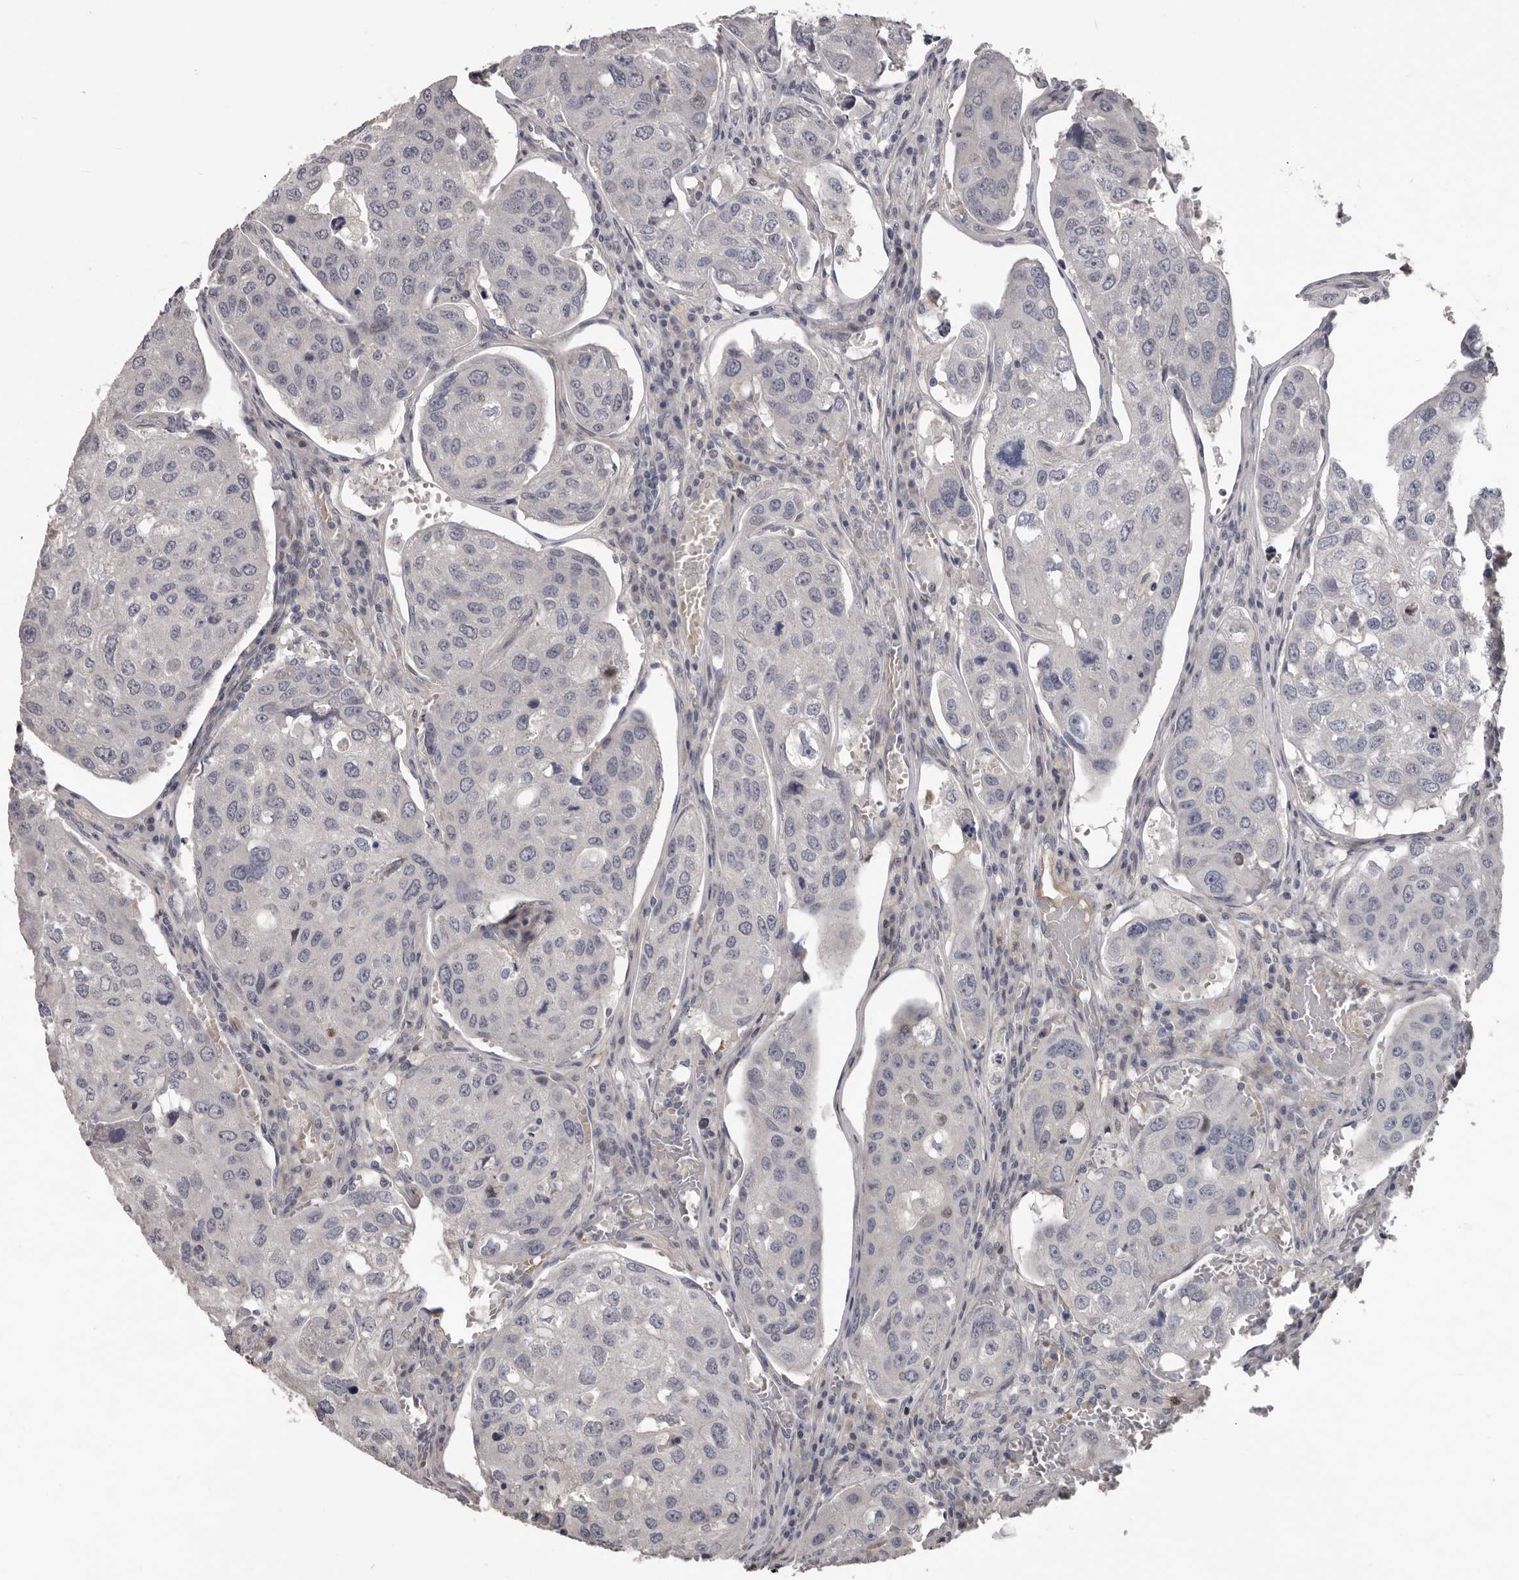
{"staining": {"intensity": "negative", "quantity": "none", "location": "none"}, "tissue": "urothelial cancer", "cell_type": "Tumor cells", "image_type": "cancer", "snomed": [{"axis": "morphology", "description": "Urothelial carcinoma, High grade"}, {"axis": "topography", "description": "Lymph node"}, {"axis": "topography", "description": "Urinary bladder"}], "caption": "A photomicrograph of urothelial carcinoma (high-grade) stained for a protein exhibits no brown staining in tumor cells. (DAB (3,3'-diaminobenzidine) immunohistochemistry, high magnification).", "gene": "RNF217", "patient": {"sex": "male", "age": 51}}